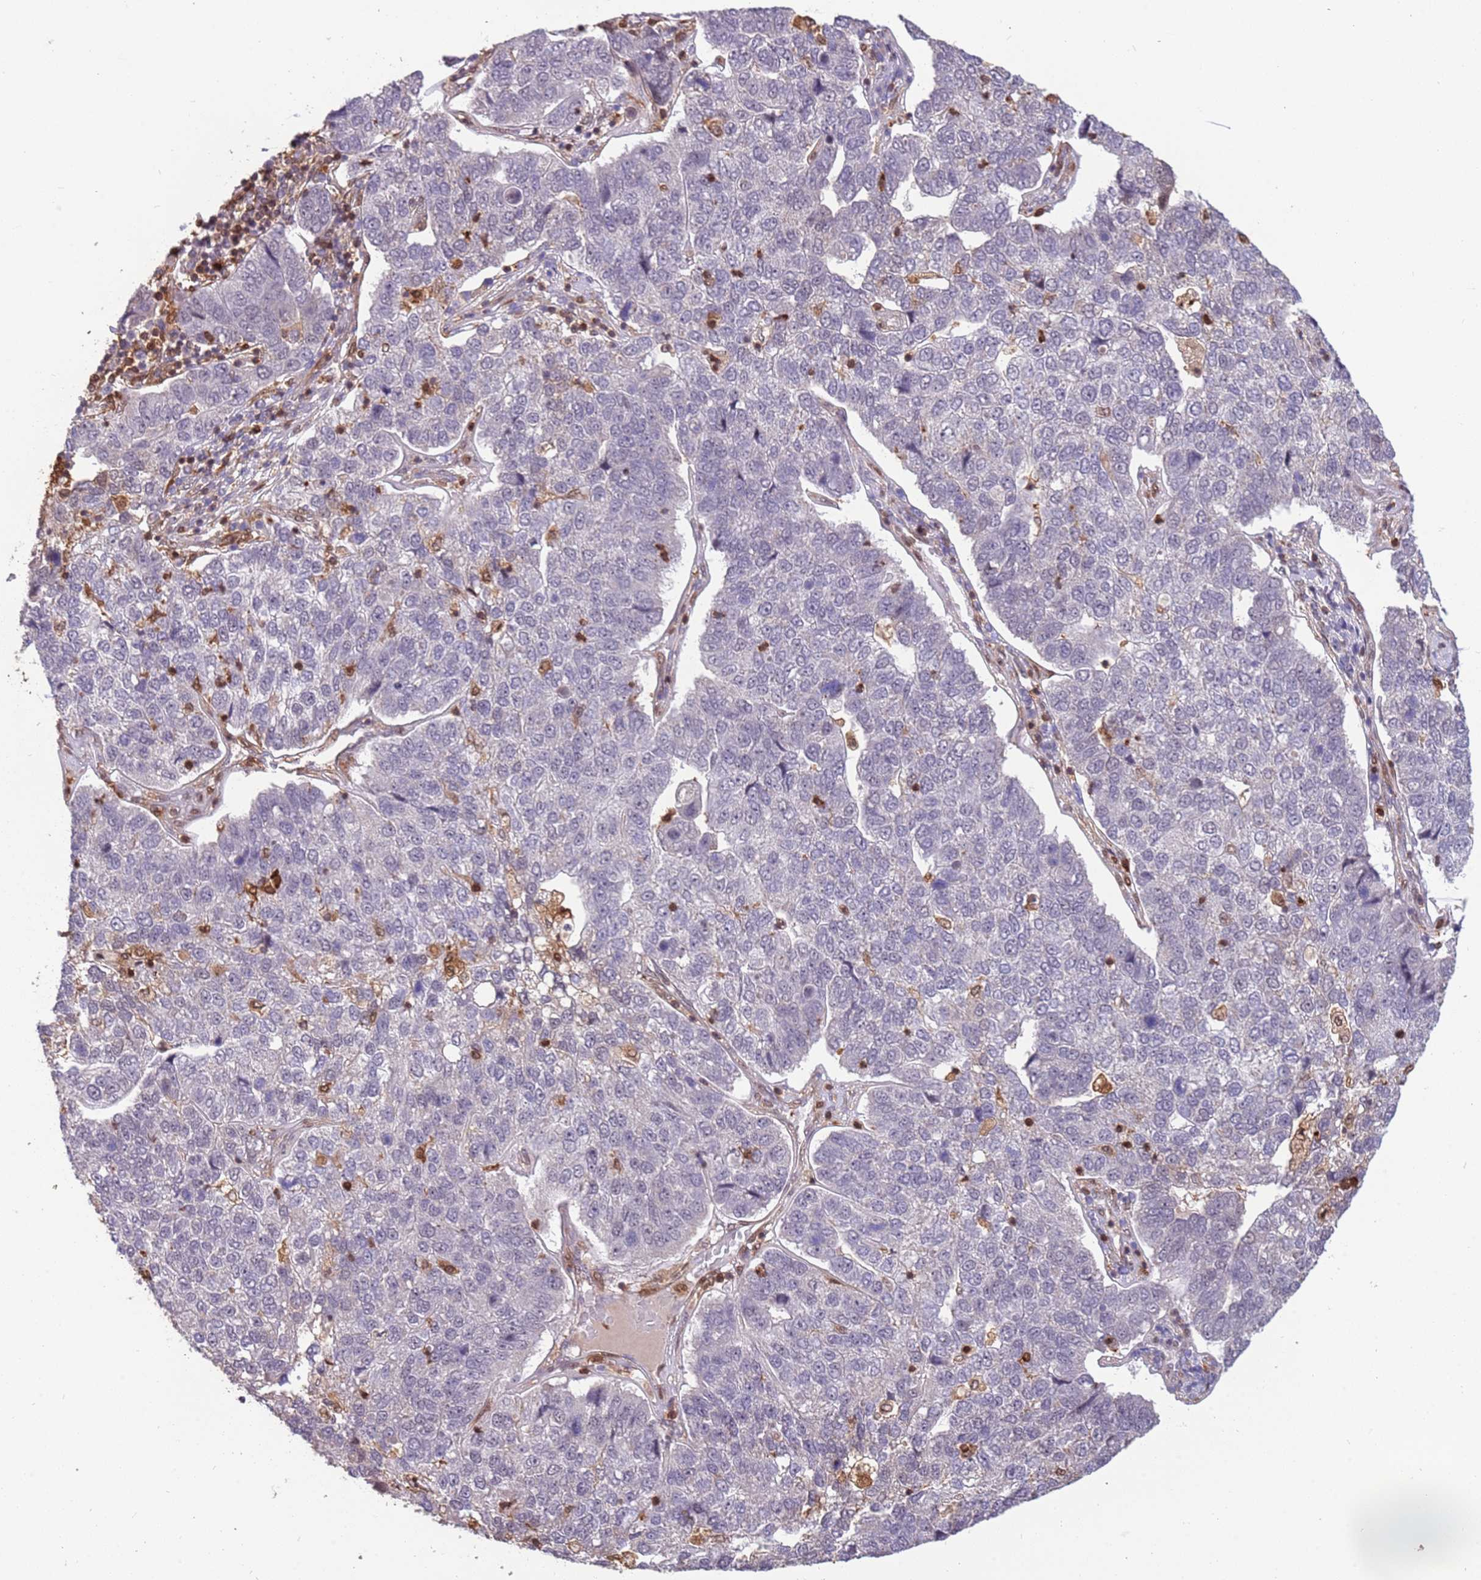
{"staining": {"intensity": "negative", "quantity": "none", "location": "none"}, "tissue": "pancreatic cancer", "cell_type": "Tumor cells", "image_type": "cancer", "snomed": [{"axis": "morphology", "description": "Adenocarcinoma, NOS"}, {"axis": "topography", "description": "Pancreas"}], "caption": "Immunohistochemical staining of pancreatic cancer (adenocarcinoma) exhibits no significant expression in tumor cells.", "gene": "GBP2", "patient": {"sex": "female", "age": 61}}